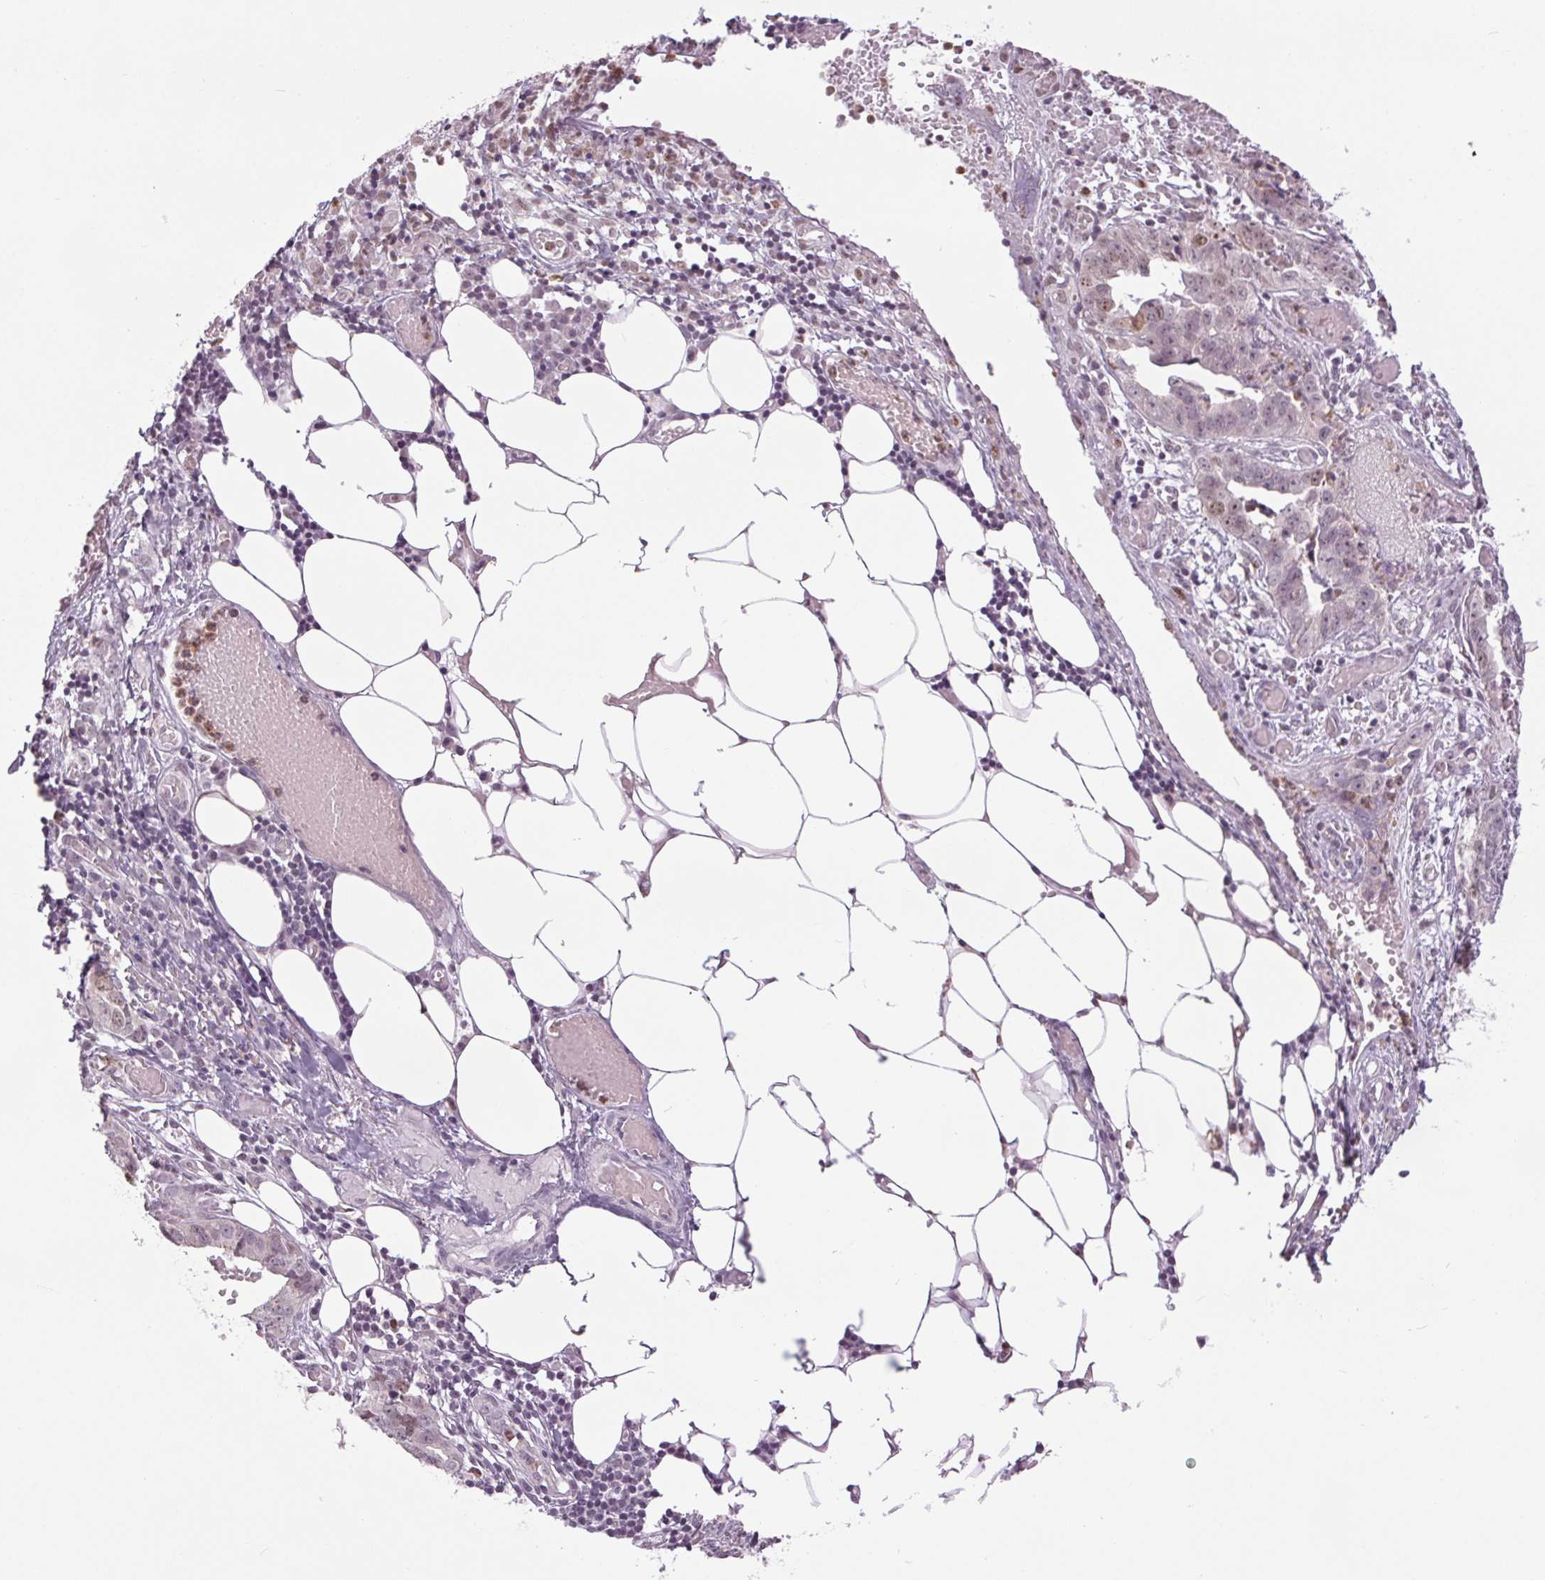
{"staining": {"intensity": "moderate", "quantity": "<25%", "location": "nuclear"}, "tissue": "ovarian cancer", "cell_type": "Tumor cells", "image_type": "cancer", "snomed": [{"axis": "morphology", "description": "Cystadenocarcinoma, serous, NOS"}, {"axis": "topography", "description": "Ovary"}], "caption": "About <25% of tumor cells in human ovarian cancer show moderate nuclear protein positivity as visualized by brown immunohistochemical staining.", "gene": "SMIM6", "patient": {"sex": "female", "age": 75}}